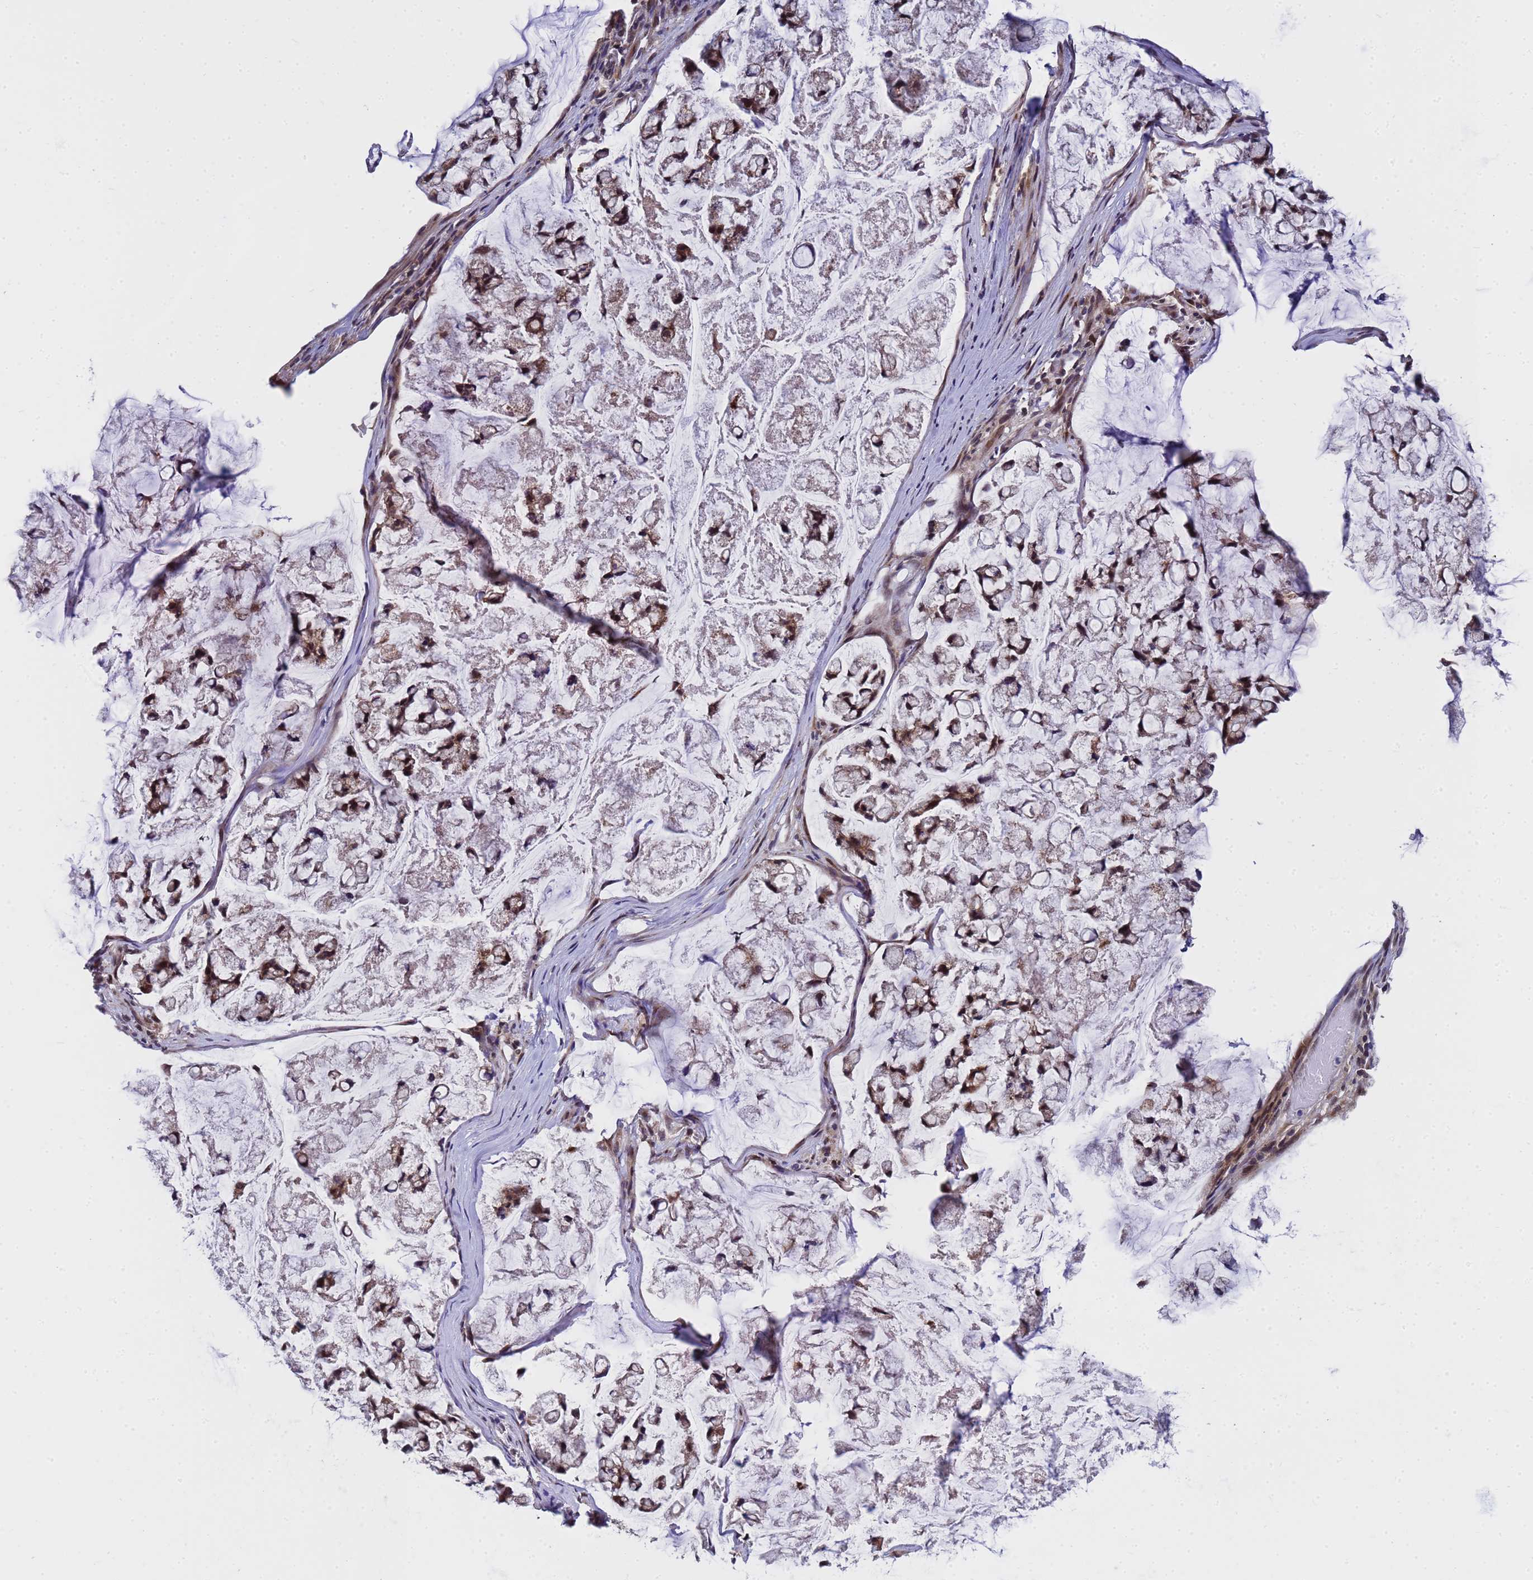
{"staining": {"intensity": "strong", "quantity": ">75%", "location": "cytoplasmic/membranous,nuclear"}, "tissue": "stomach cancer", "cell_type": "Tumor cells", "image_type": "cancer", "snomed": [{"axis": "morphology", "description": "Adenocarcinoma, NOS"}, {"axis": "topography", "description": "Stomach, lower"}], "caption": "Strong cytoplasmic/membranous and nuclear positivity for a protein is identified in about >75% of tumor cells of stomach cancer (adenocarcinoma) using IHC.", "gene": "ANAPC13", "patient": {"sex": "male", "age": 67}}